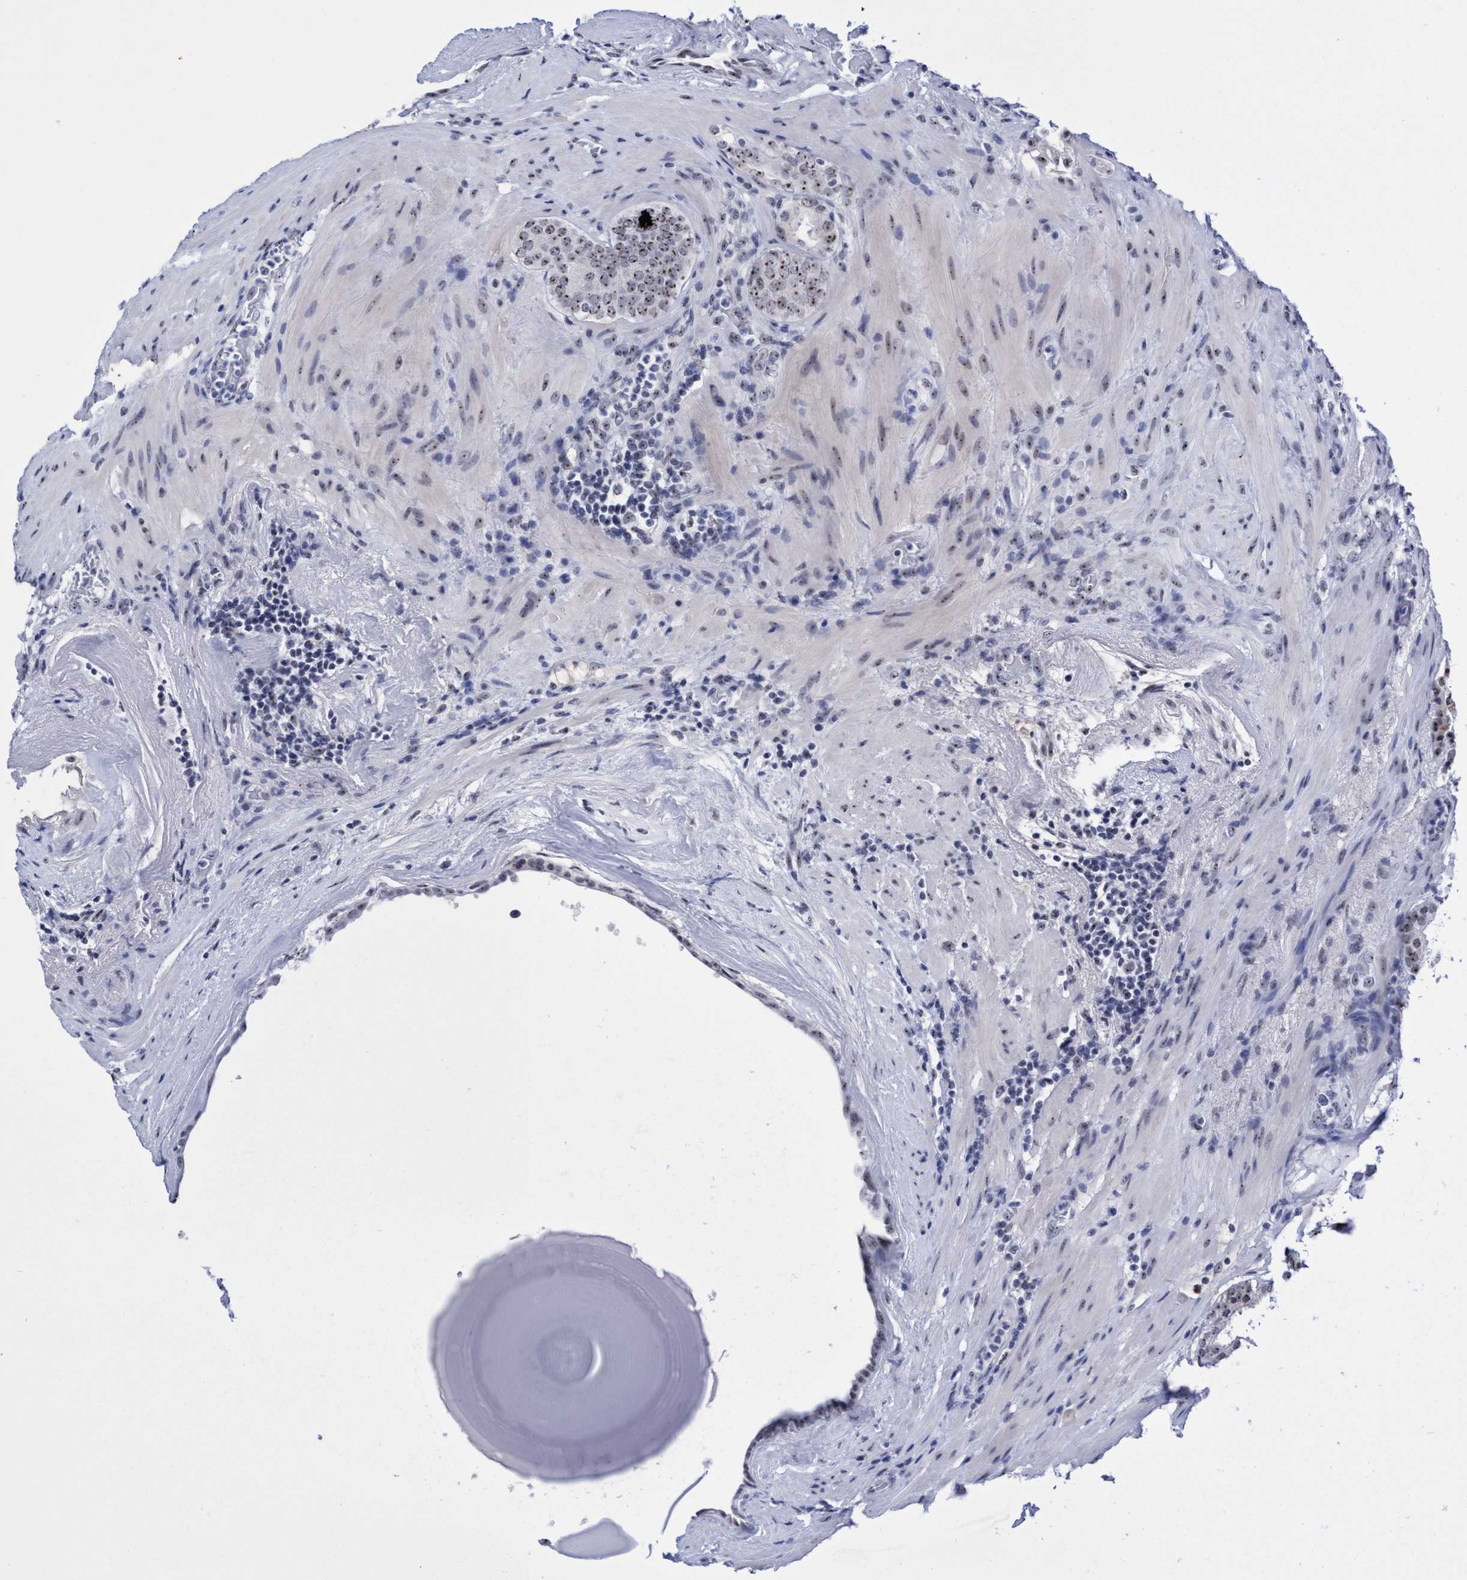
{"staining": {"intensity": "moderate", "quantity": ">75%", "location": "nuclear"}, "tissue": "prostate cancer", "cell_type": "Tumor cells", "image_type": "cancer", "snomed": [{"axis": "morphology", "description": "Adenocarcinoma, Low grade"}, {"axis": "topography", "description": "Prostate"}], "caption": "Tumor cells show medium levels of moderate nuclear staining in approximately >75% of cells in adenocarcinoma (low-grade) (prostate).", "gene": "EFCAB10", "patient": {"sex": "male", "age": 69}}